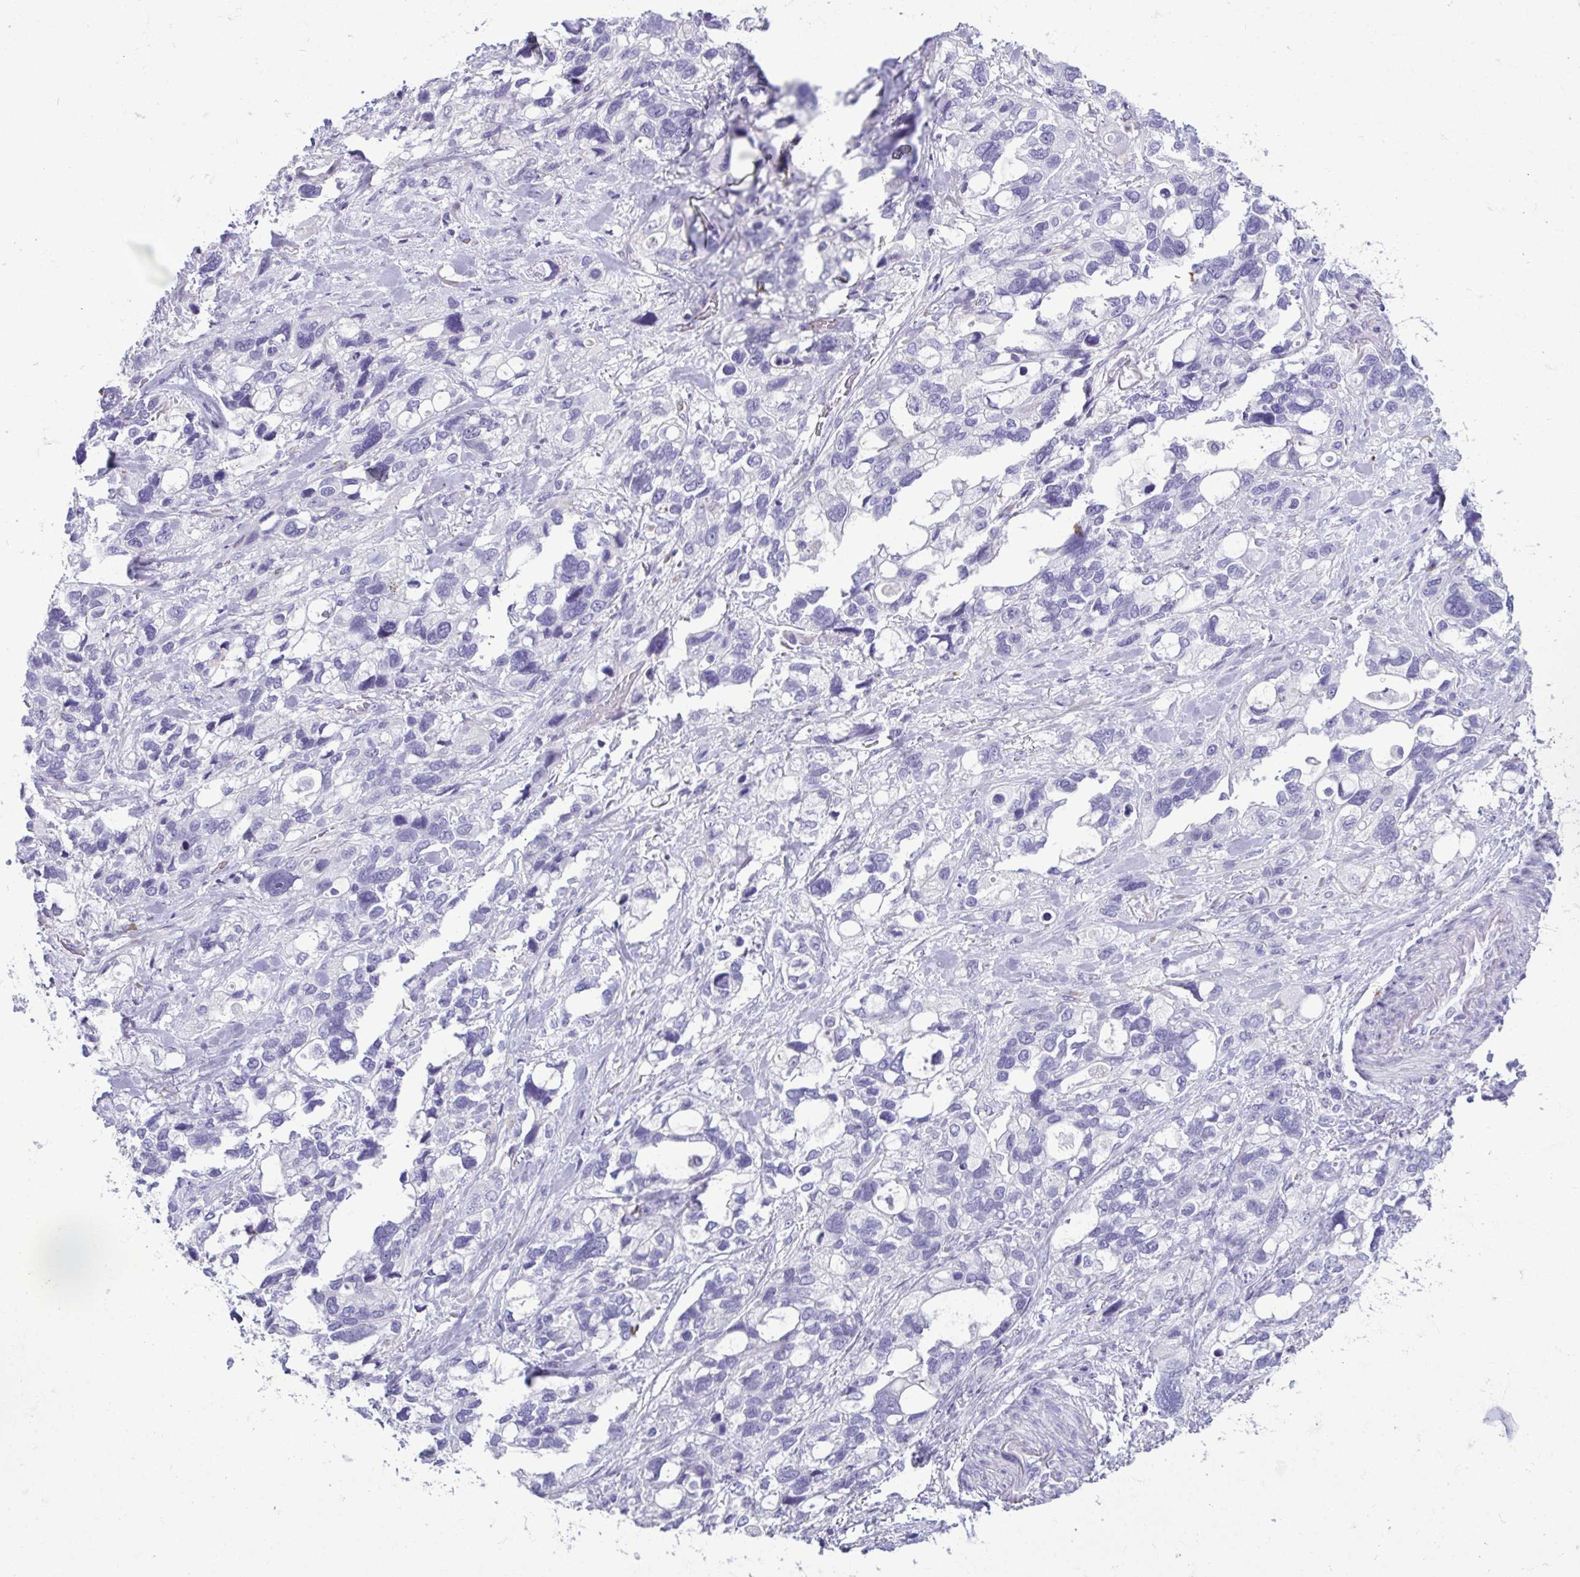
{"staining": {"intensity": "negative", "quantity": "none", "location": "none"}, "tissue": "stomach cancer", "cell_type": "Tumor cells", "image_type": "cancer", "snomed": [{"axis": "morphology", "description": "Adenocarcinoma, NOS"}, {"axis": "topography", "description": "Stomach, upper"}], "caption": "Immunohistochemistry (IHC) of human stomach cancer (adenocarcinoma) displays no expression in tumor cells. (Brightfield microscopy of DAB (3,3'-diaminobenzidine) immunohistochemistry (IHC) at high magnification).", "gene": "SERPINI1", "patient": {"sex": "female", "age": 81}}